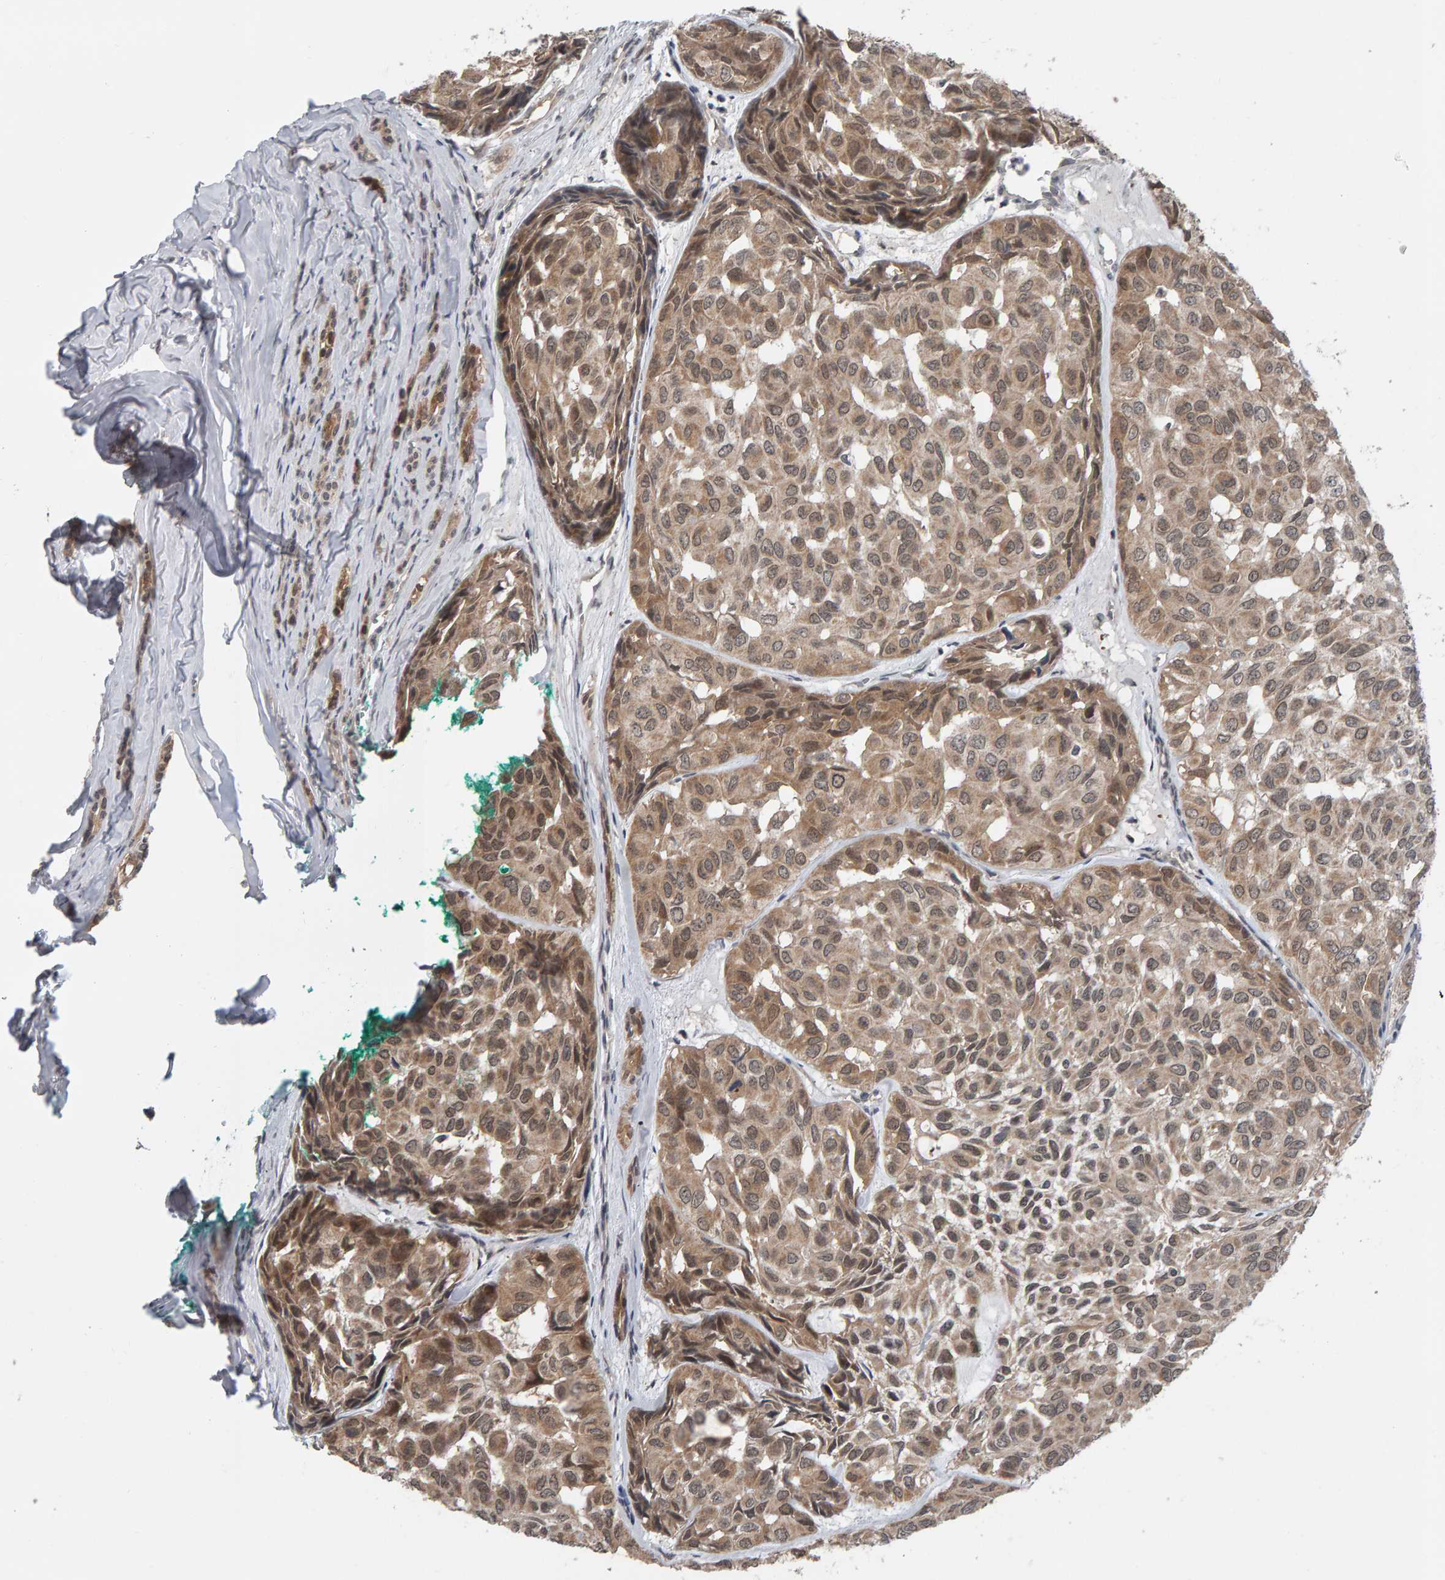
{"staining": {"intensity": "weak", "quantity": ">75%", "location": "cytoplasmic/membranous,nuclear"}, "tissue": "head and neck cancer", "cell_type": "Tumor cells", "image_type": "cancer", "snomed": [{"axis": "morphology", "description": "Adenocarcinoma, NOS"}, {"axis": "topography", "description": "Salivary gland, NOS"}, {"axis": "topography", "description": "Head-Neck"}], "caption": "Weak cytoplasmic/membranous and nuclear protein positivity is present in approximately >75% of tumor cells in adenocarcinoma (head and neck). The protein of interest is stained brown, and the nuclei are stained in blue (DAB IHC with brightfield microscopy, high magnification).", "gene": "COASY", "patient": {"sex": "female", "age": 76}}